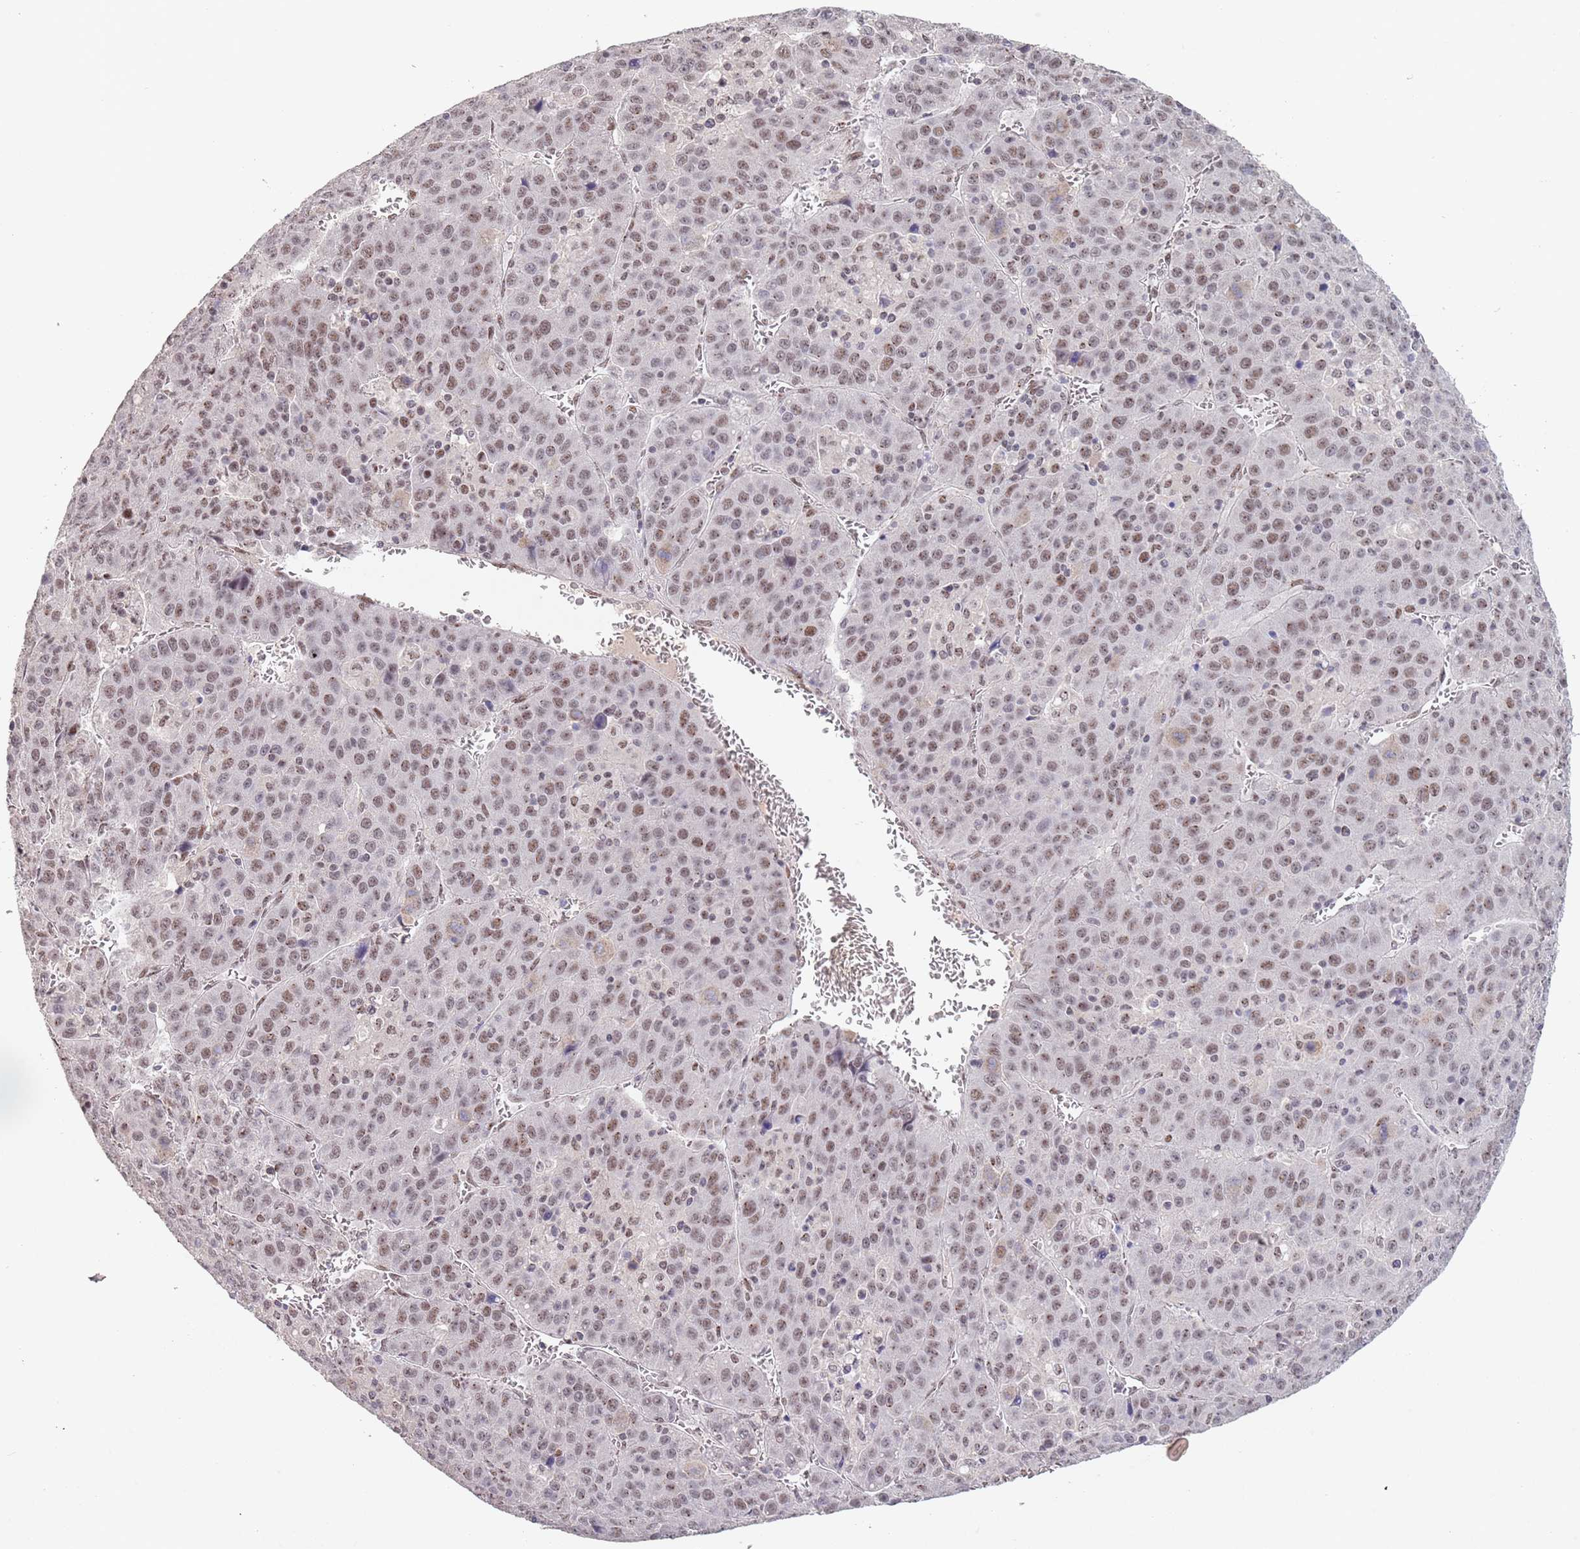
{"staining": {"intensity": "moderate", "quantity": ">75%", "location": "nuclear"}, "tissue": "liver cancer", "cell_type": "Tumor cells", "image_type": "cancer", "snomed": [{"axis": "morphology", "description": "Carcinoma, Hepatocellular, NOS"}, {"axis": "topography", "description": "Liver"}], "caption": "A brown stain shows moderate nuclear staining of a protein in liver cancer tumor cells.", "gene": "CIZ1", "patient": {"sex": "female", "age": 53}}